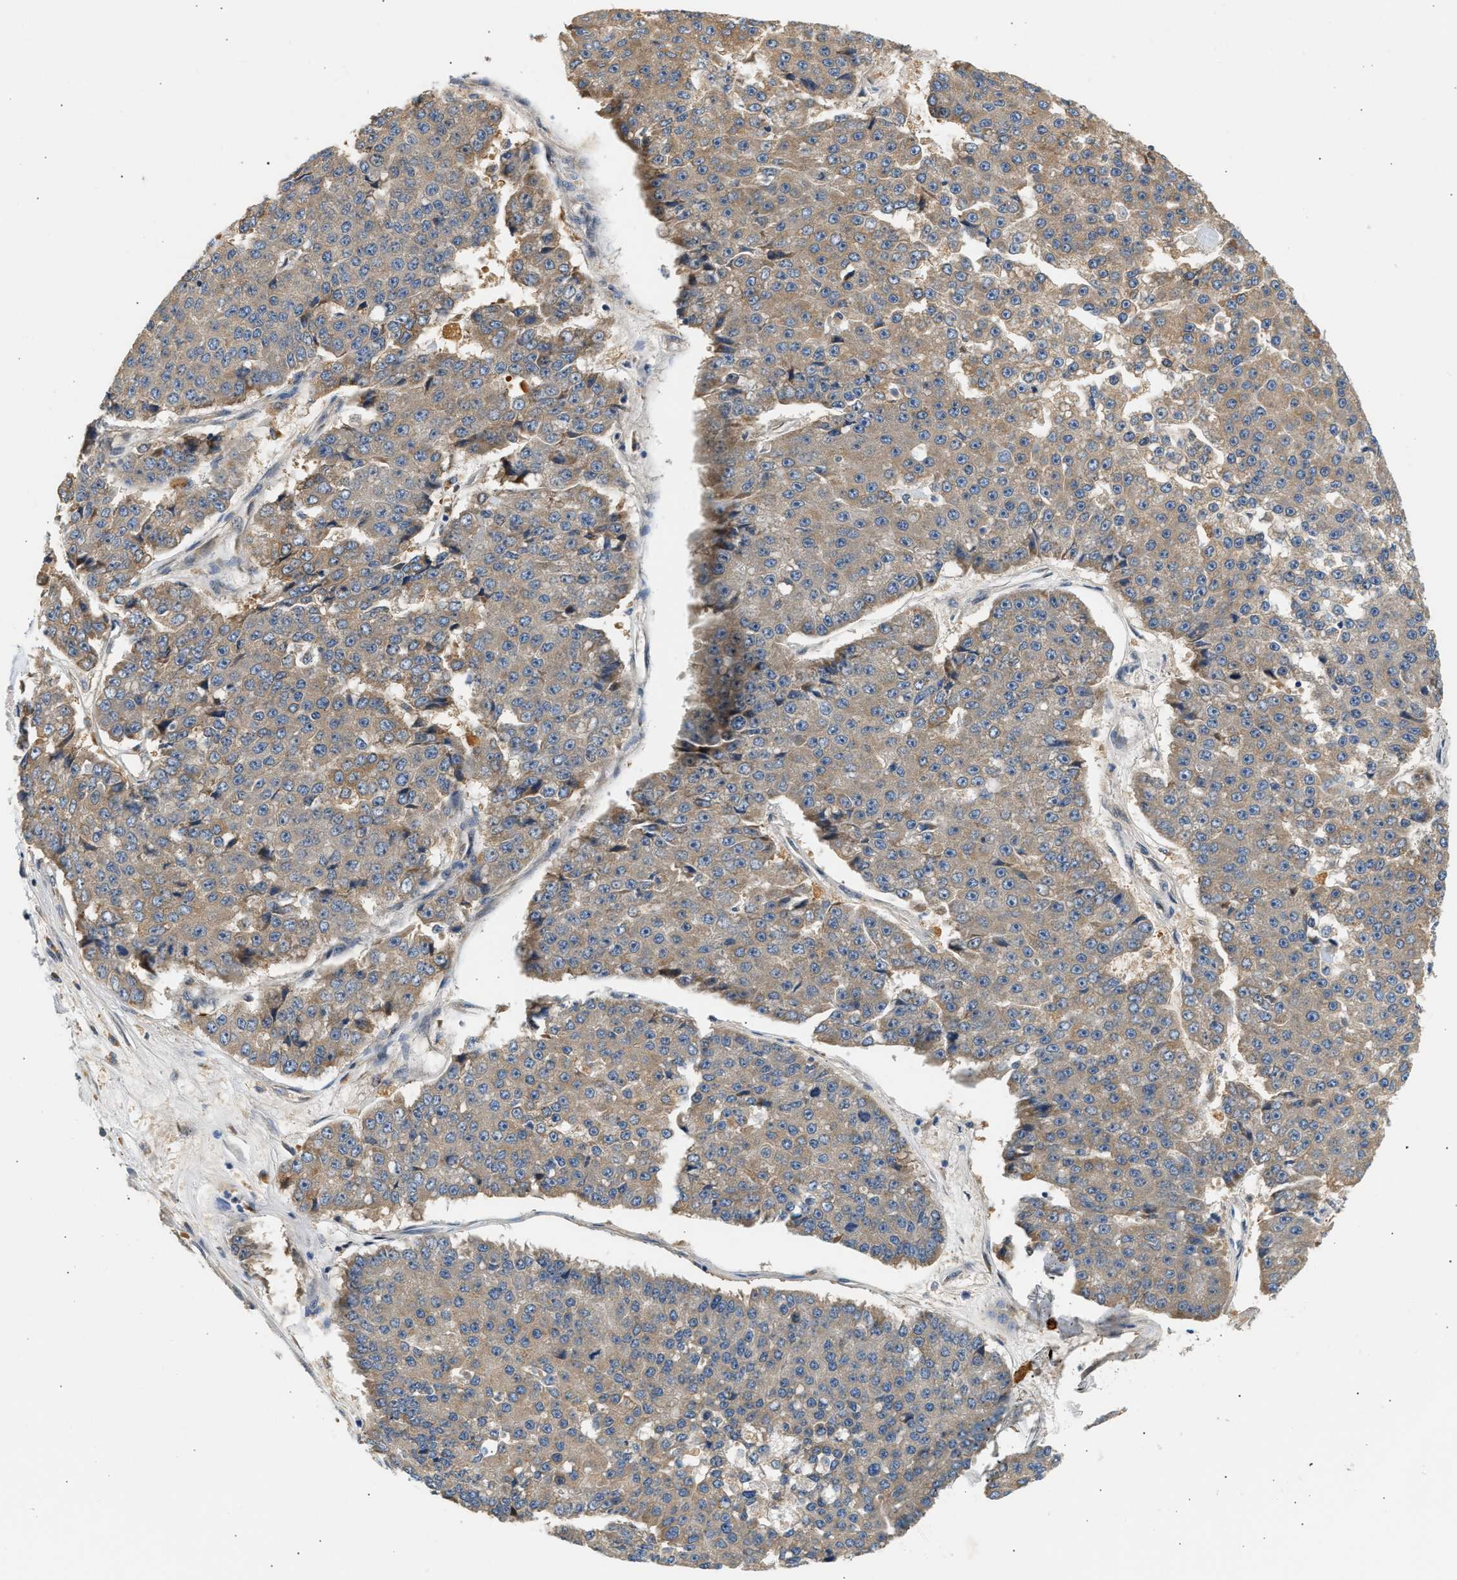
{"staining": {"intensity": "weak", "quantity": "25%-75%", "location": "cytoplasmic/membranous"}, "tissue": "pancreatic cancer", "cell_type": "Tumor cells", "image_type": "cancer", "snomed": [{"axis": "morphology", "description": "Adenocarcinoma, NOS"}, {"axis": "topography", "description": "Pancreas"}], "caption": "Protein staining displays weak cytoplasmic/membranous positivity in approximately 25%-75% of tumor cells in adenocarcinoma (pancreatic).", "gene": "WDR31", "patient": {"sex": "male", "age": 50}}